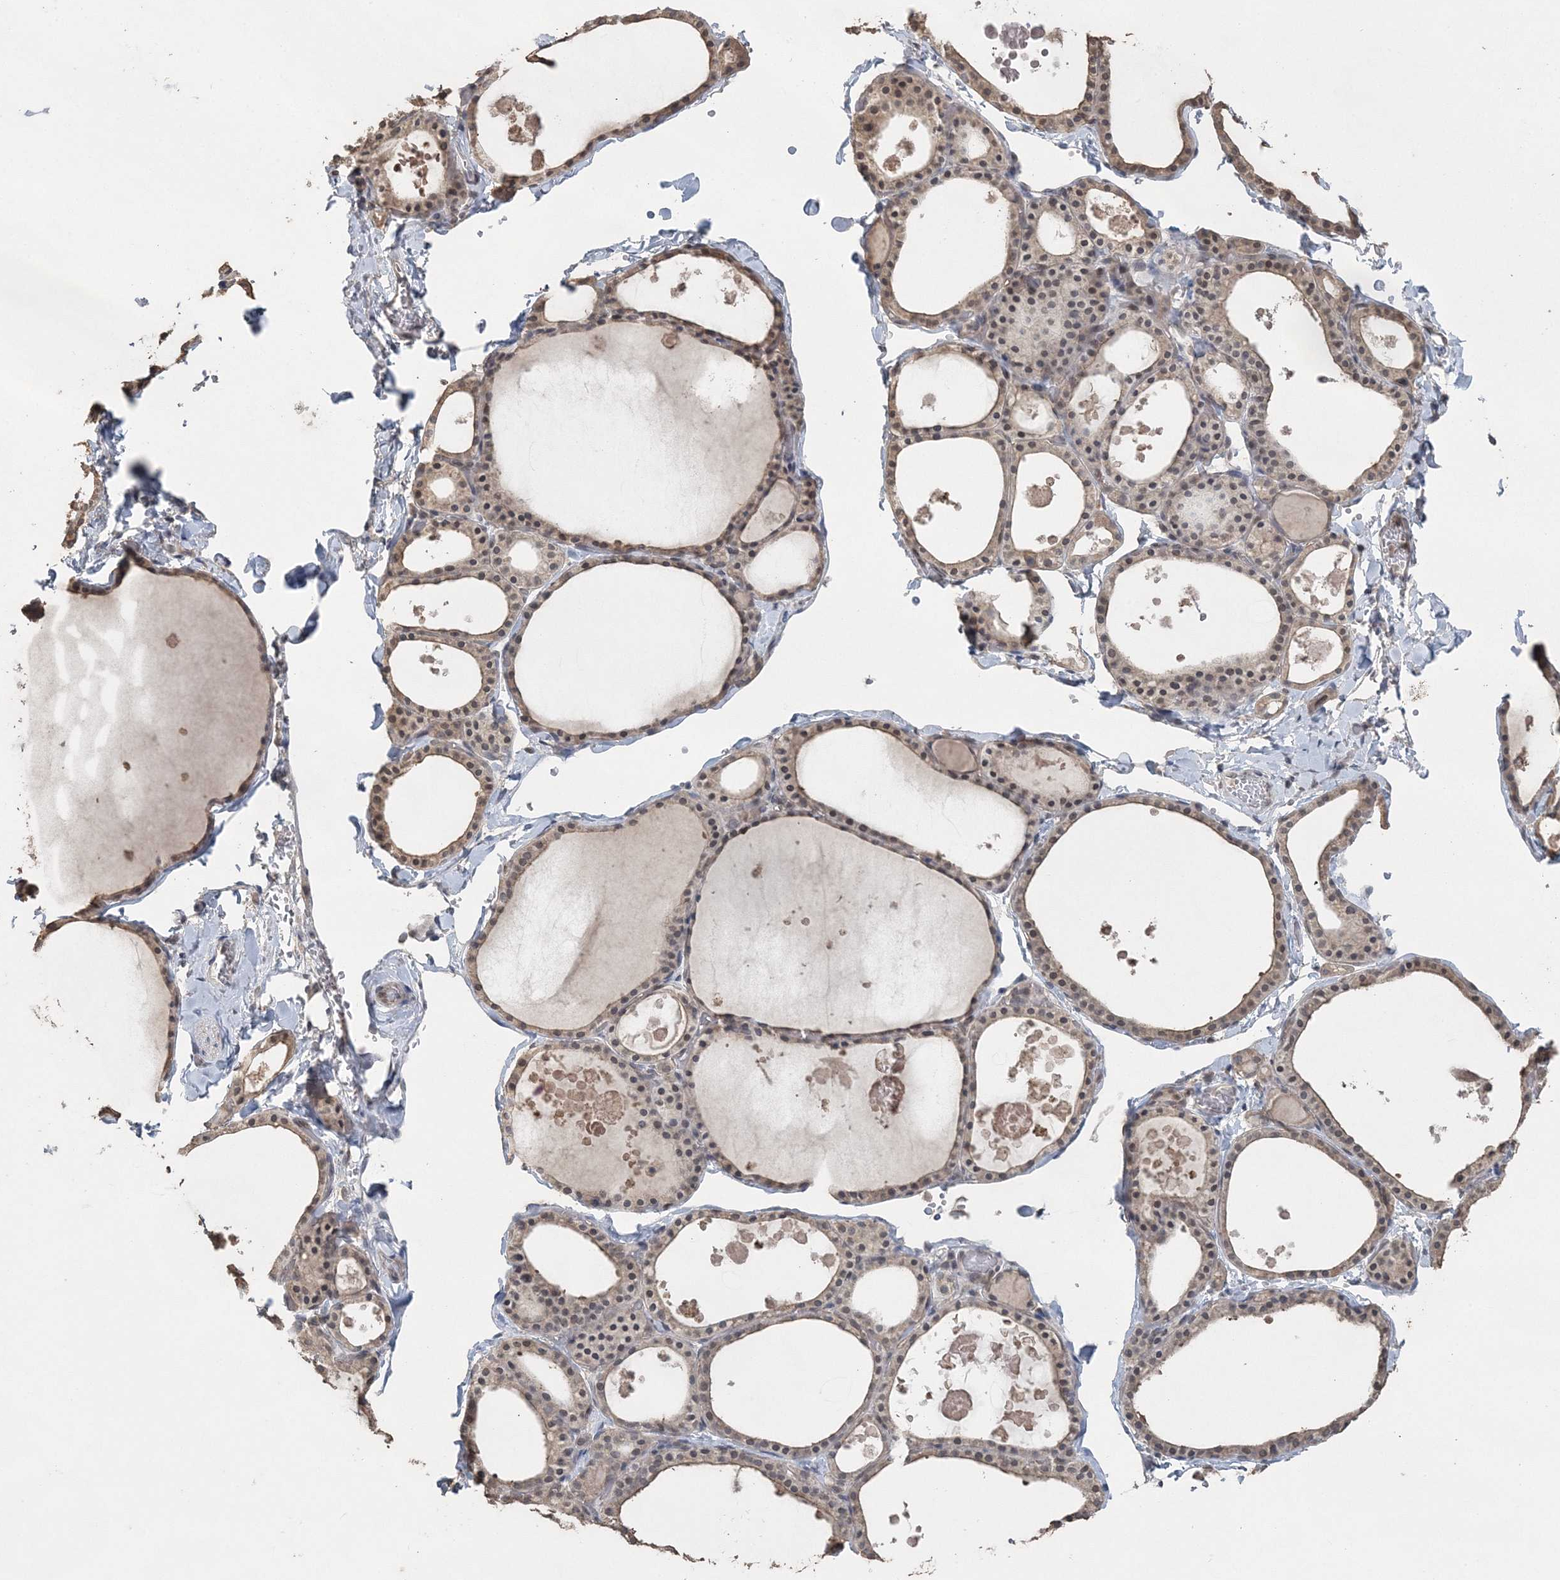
{"staining": {"intensity": "weak", "quantity": "25%-75%", "location": "cytoplasmic/membranous"}, "tissue": "thyroid gland", "cell_type": "Glandular cells", "image_type": "normal", "snomed": [{"axis": "morphology", "description": "Normal tissue, NOS"}, {"axis": "topography", "description": "Thyroid gland"}], "caption": "Normal thyroid gland shows weak cytoplasmic/membranous positivity in approximately 25%-75% of glandular cells, visualized by immunohistochemistry.", "gene": "UIMC1", "patient": {"sex": "male", "age": 56}}